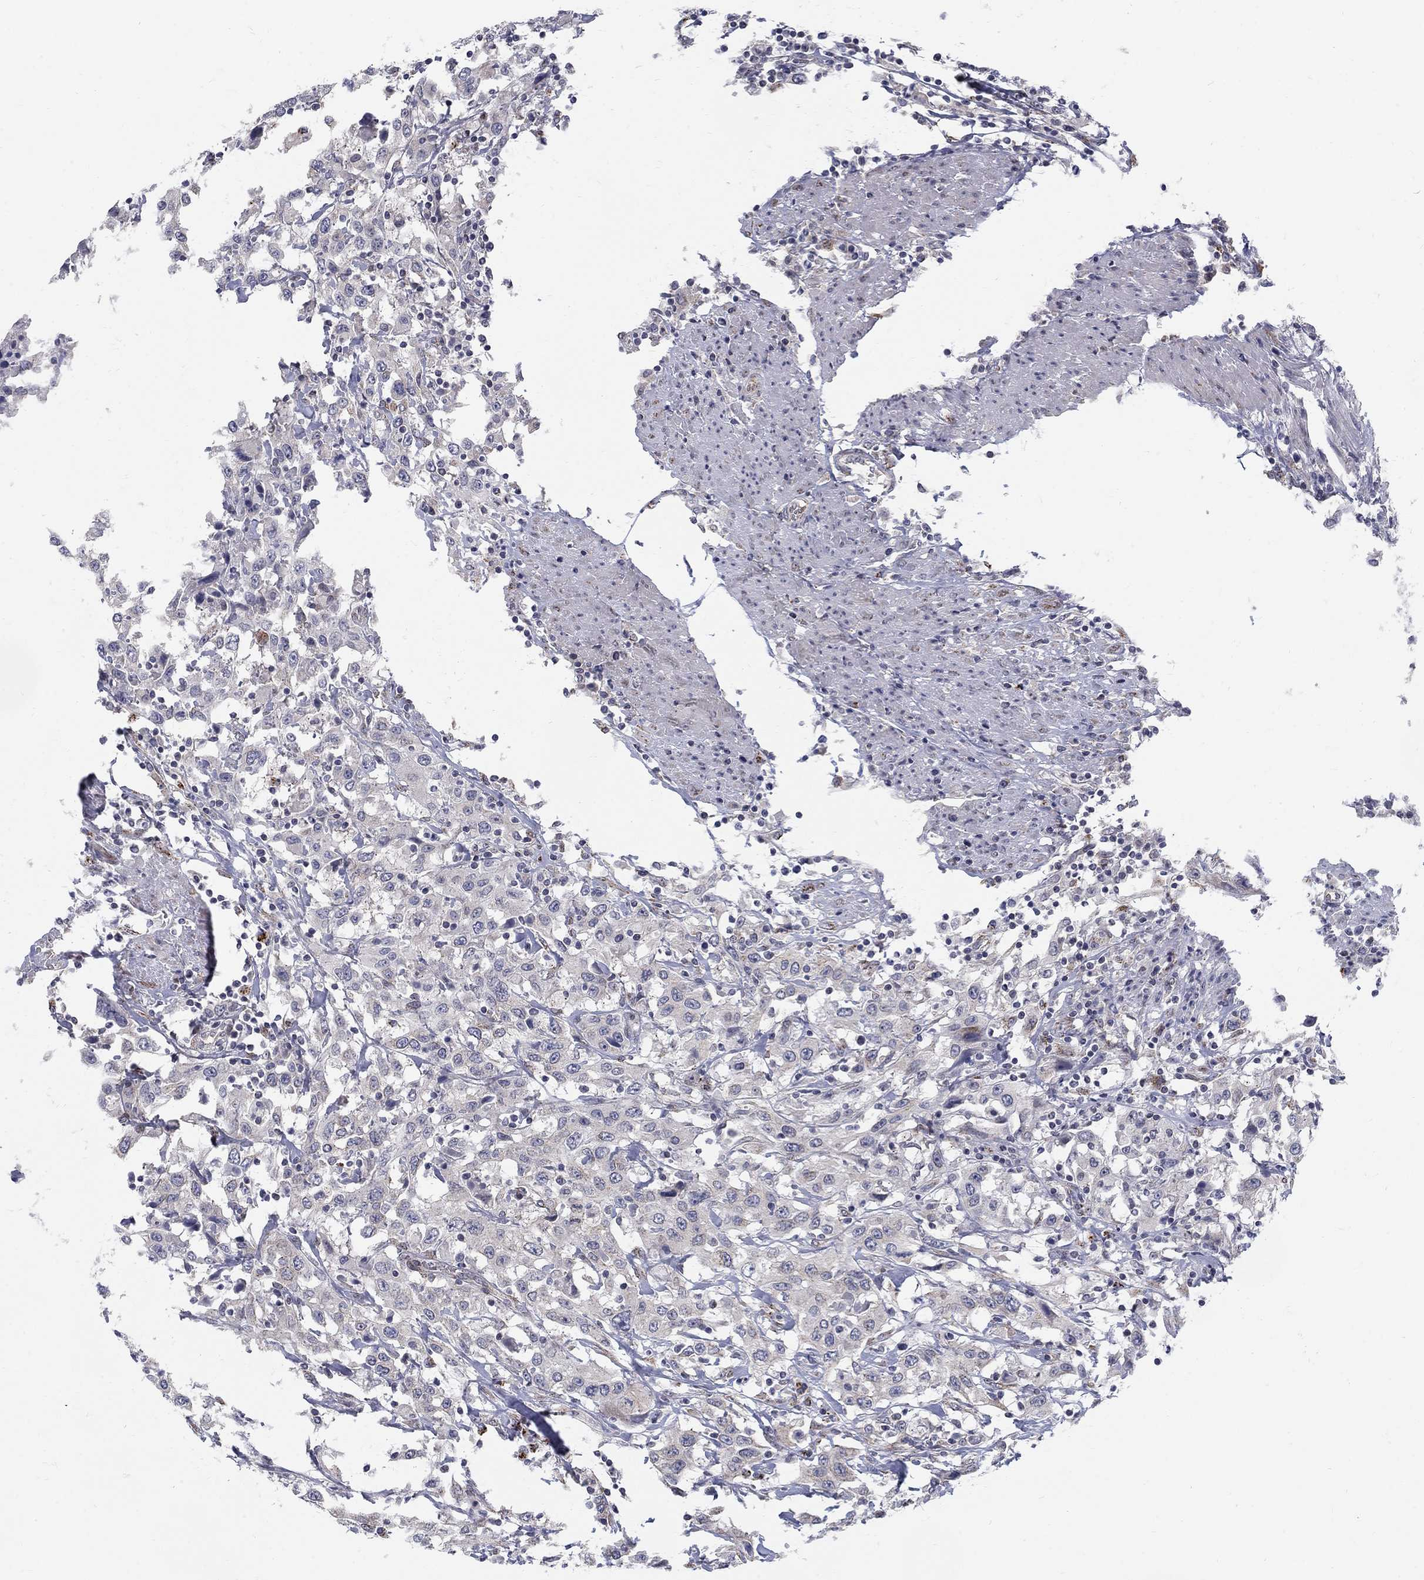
{"staining": {"intensity": "negative", "quantity": "none", "location": "none"}, "tissue": "urothelial cancer", "cell_type": "Tumor cells", "image_type": "cancer", "snomed": [{"axis": "morphology", "description": "Urothelial carcinoma, High grade"}, {"axis": "topography", "description": "Urinary bladder"}], "caption": "DAB (3,3'-diaminobenzidine) immunohistochemical staining of urothelial cancer exhibits no significant positivity in tumor cells. (Stains: DAB (3,3'-diaminobenzidine) immunohistochemistry (IHC) with hematoxylin counter stain, Microscopy: brightfield microscopy at high magnification).", "gene": "PANK3", "patient": {"sex": "male", "age": 61}}